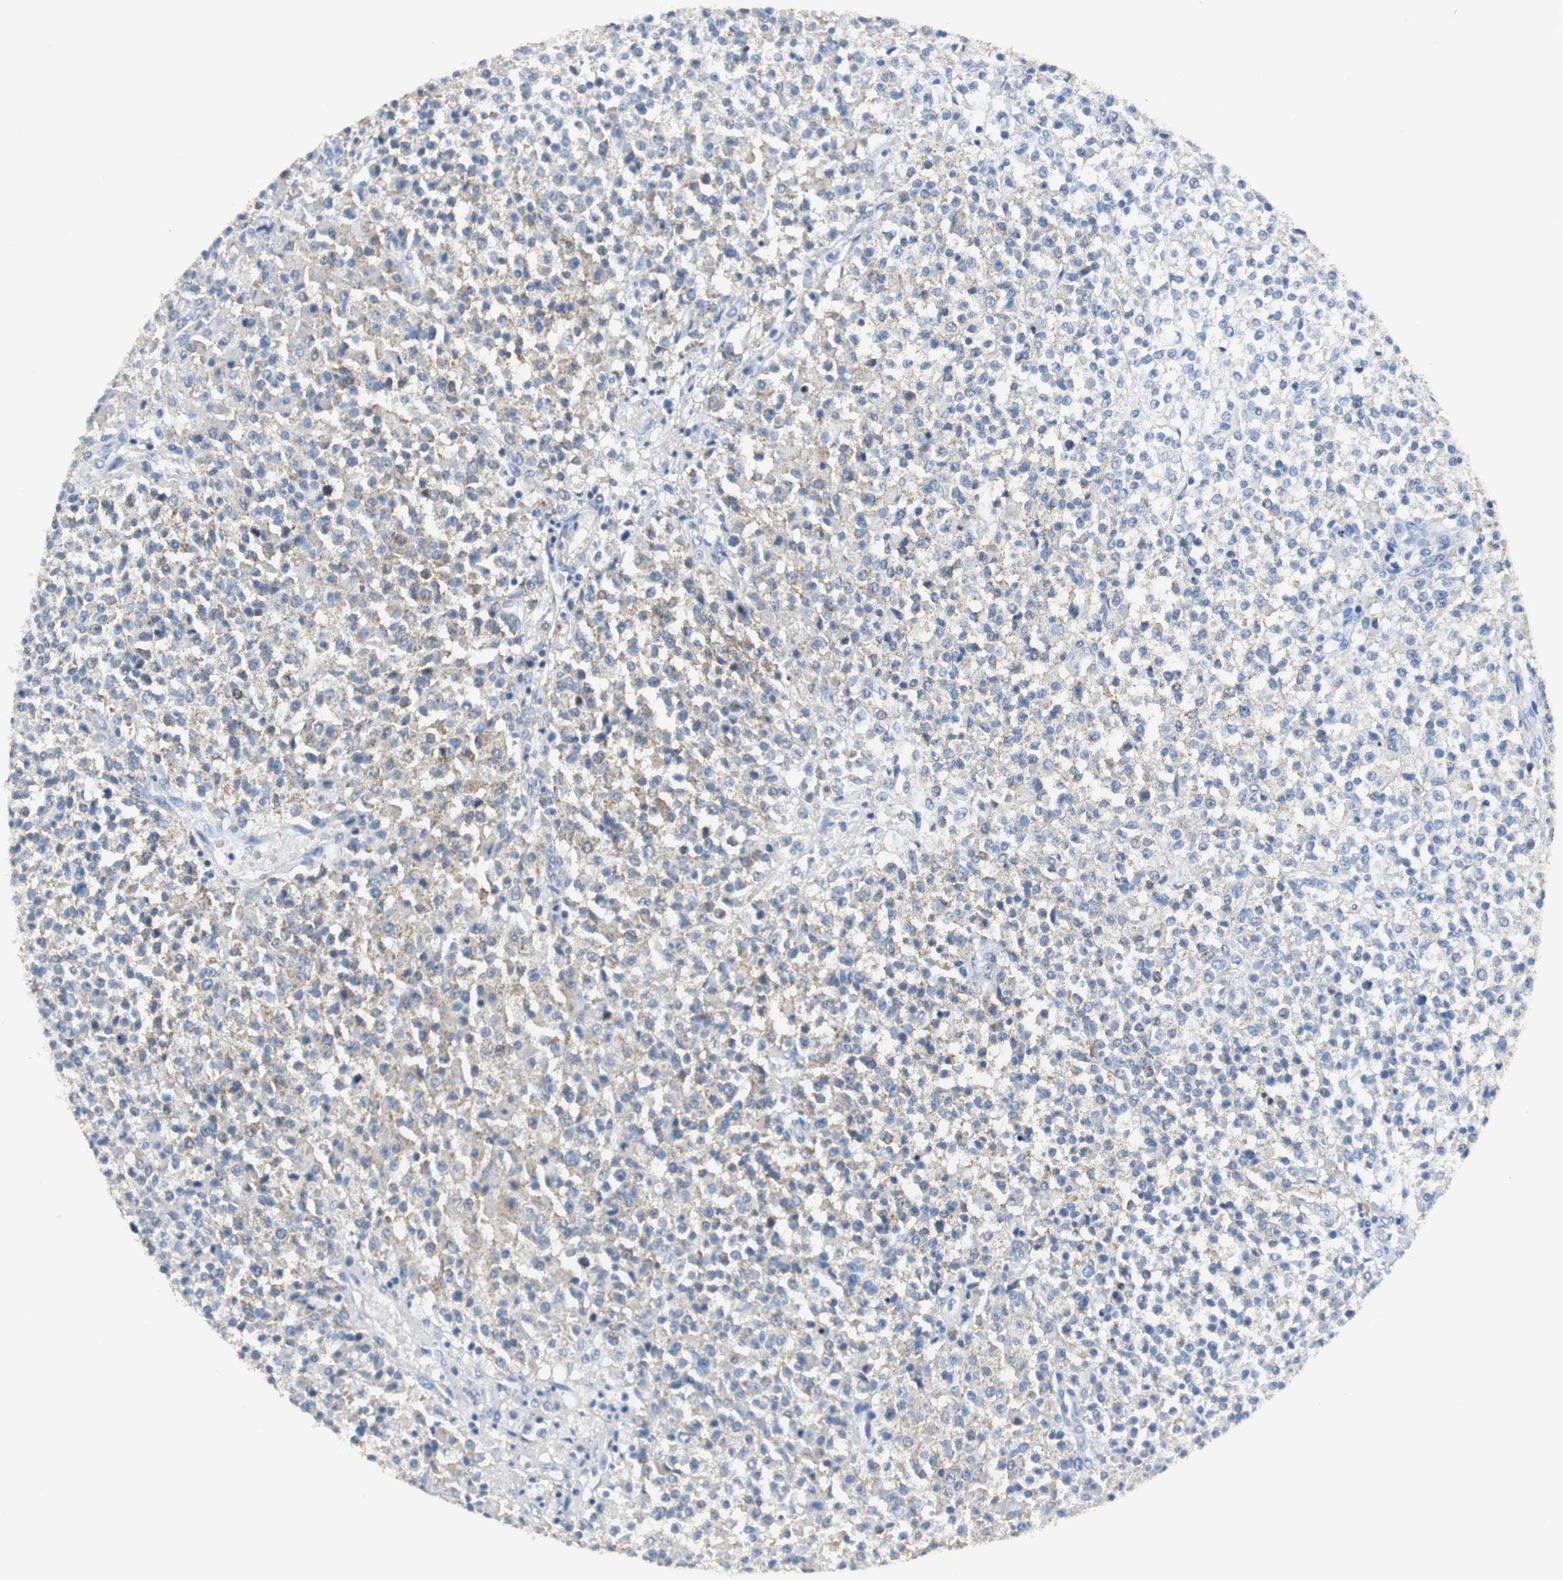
{"staining": {"intensity": "weak", "quantity": "<25%", "location": "cytoplasmic/membranous"}, "tissue": "testis cancer", "cell_type": "Tumor cells", "image_type": "cancer", "snomed": [{"axis": "morphology", "description": "Seminoma, NOS"}, {"axis": "topography", "description": "Testis"}], "caption": "Immunohistochemistry (IHC) micrograph of neoplastic tissue: human testis cancer stained with DAB (3,3'-diaminobenzidine) displays no significant protein expression in tumor cells.", "gene": "NNT", "patient": {"sex": "male", "age": 59}}